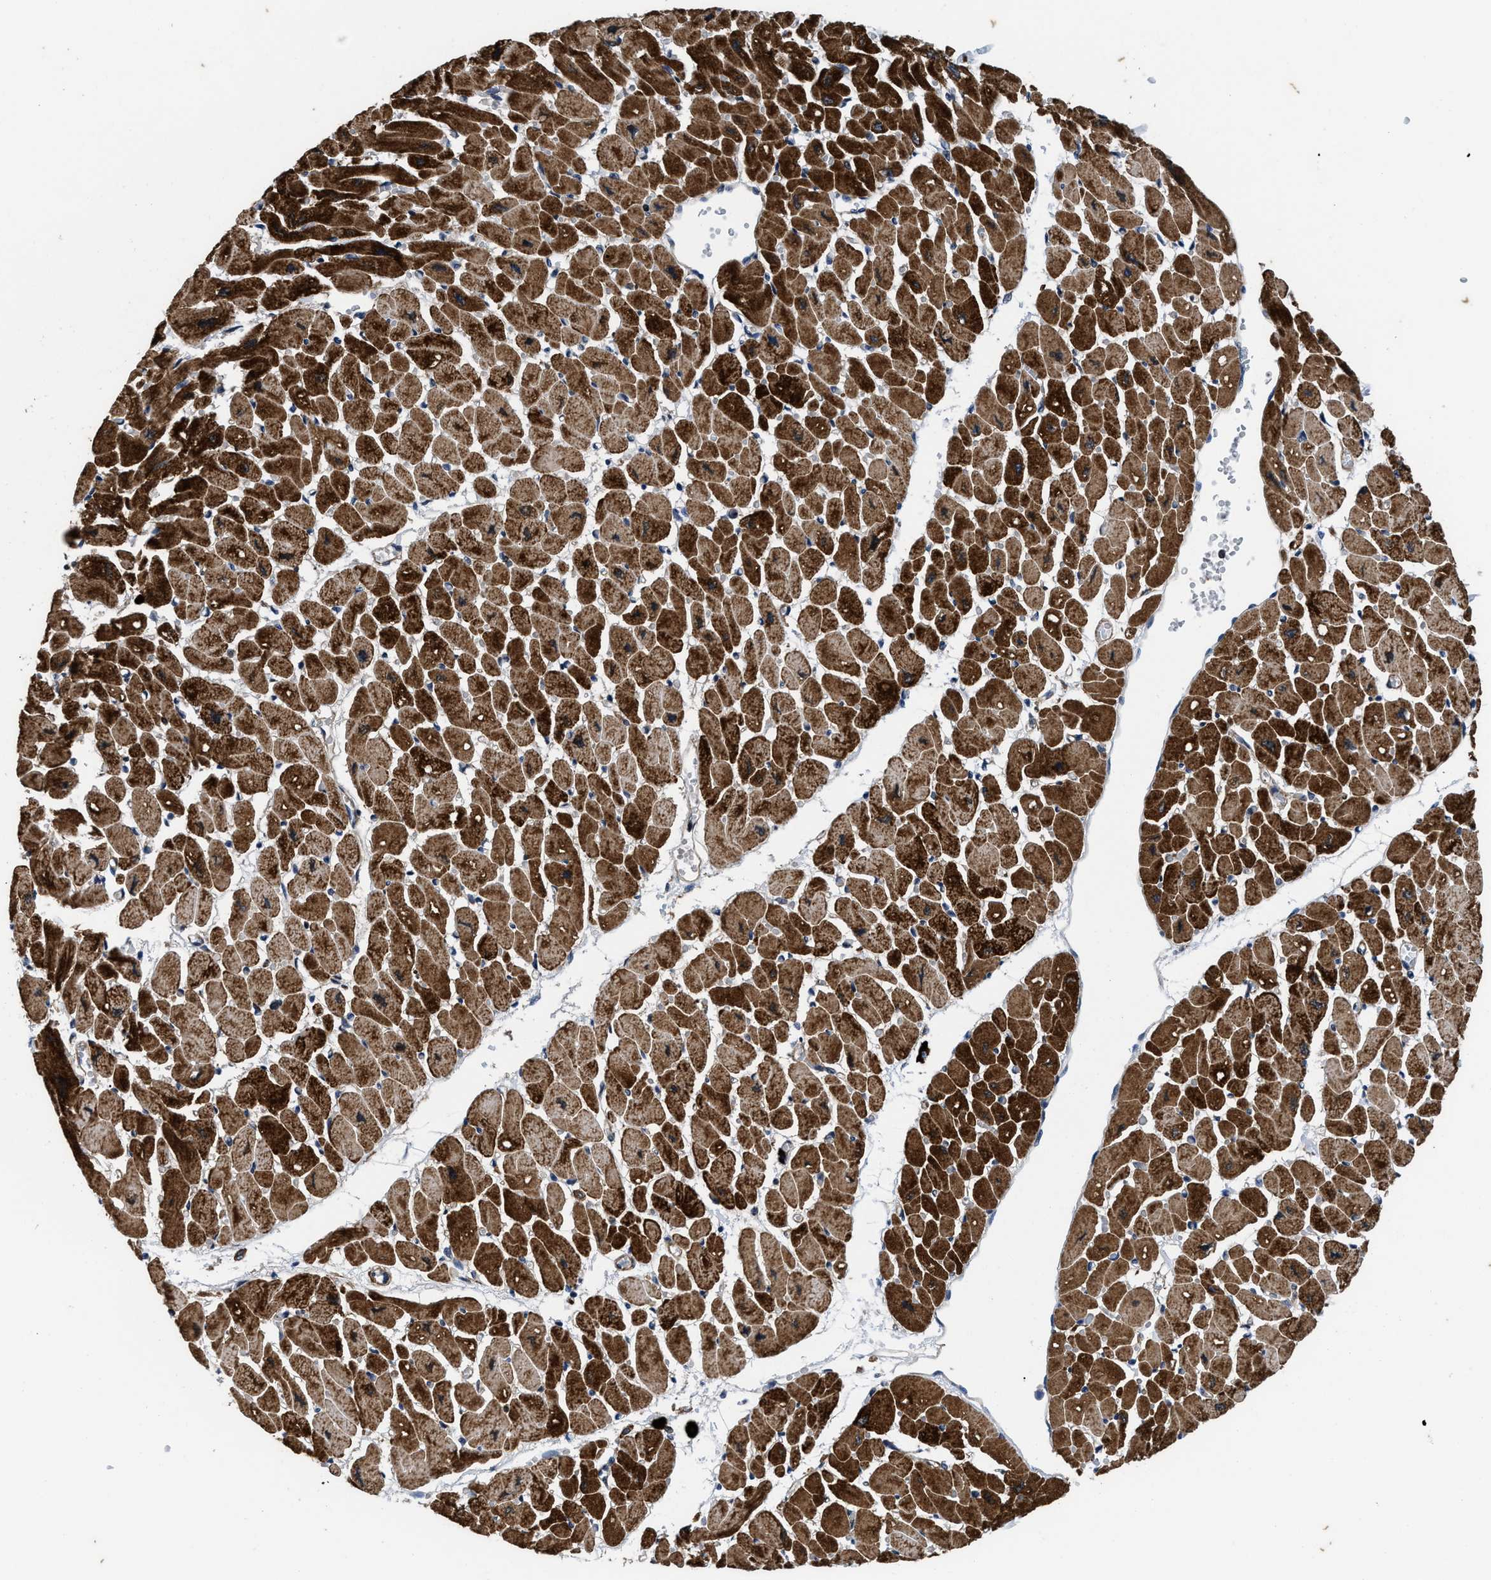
{"staining": {"intensity": "strong", "quantity": ">75%", "location": "cytoplasmic/membranous"}, "tissue": "heart muscle", "cell_type": "Cardiomyocytes", "image_type": "normal", "snomed": [{"axis": "morphology", "description": "Normal tissue, NOS"}, {"axis": "topography", "description": "Heart"}], "caption": "Immunohistochemical staining of normal human heart muscle displays high levels of strong cytoplasmic/membranous positivity in about >75% of cardiomyocytes.", "gene": "SPAST", "patient": {"sex": "female", "age": 54}}